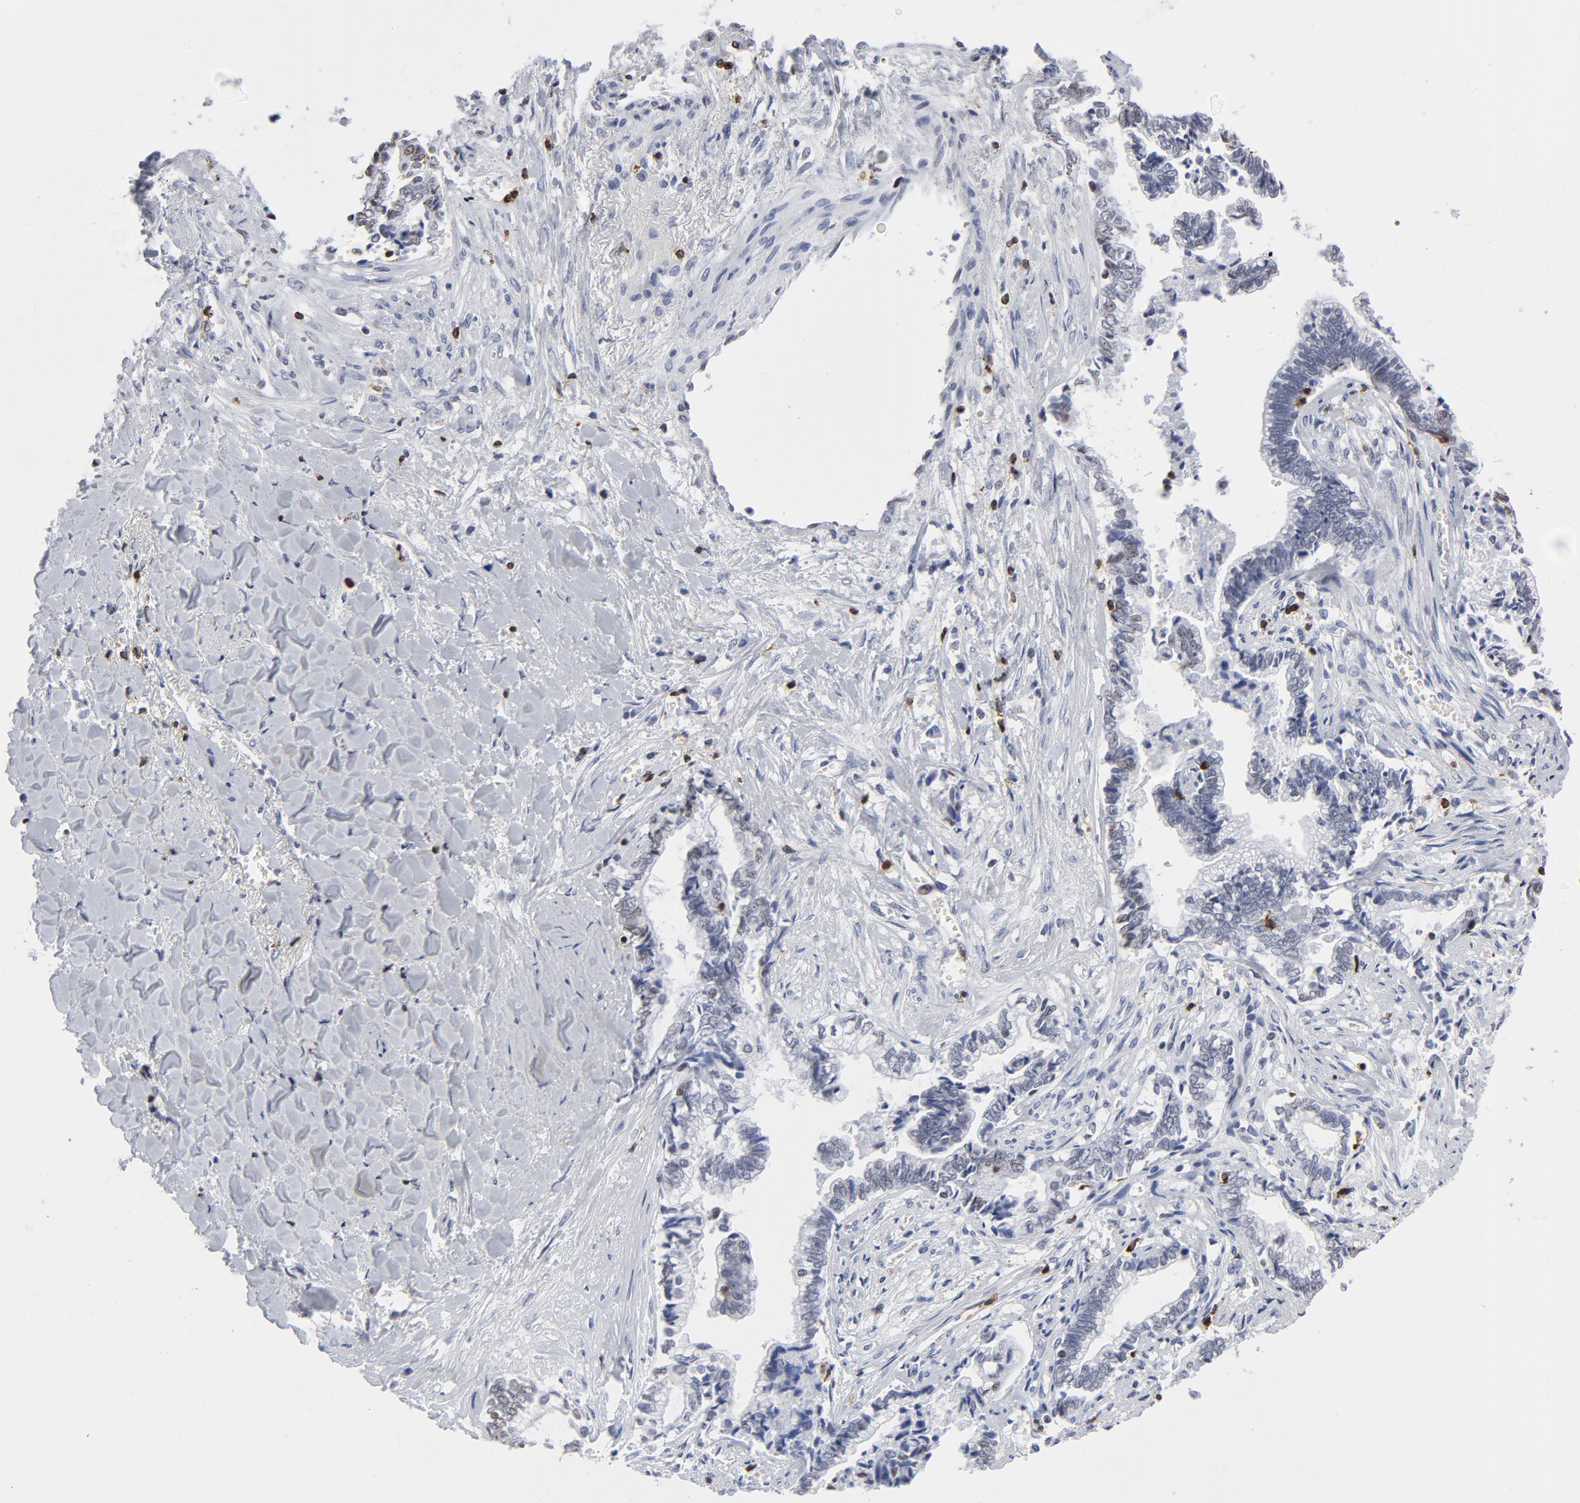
{"staining": {"intensity": "weak", "quantity": "<25%", "location": "nuclear"}, "tissue": "liver cancer", "cell_type": "Tumor cells", "image_type": "cancer", "snomed": [{"axis": "morphology", "description": "Cholangiocarcinoma"}, {"axis": "topography", "description": "Liver"}], "caption": "An immunohistochemistry image of liver cholangiocarcinoma is shown. There is no staining in tumor cells of liver cholangiocarcinoma.", "gene": "CD2", "patient": {"sex": "male", "age": 57}}